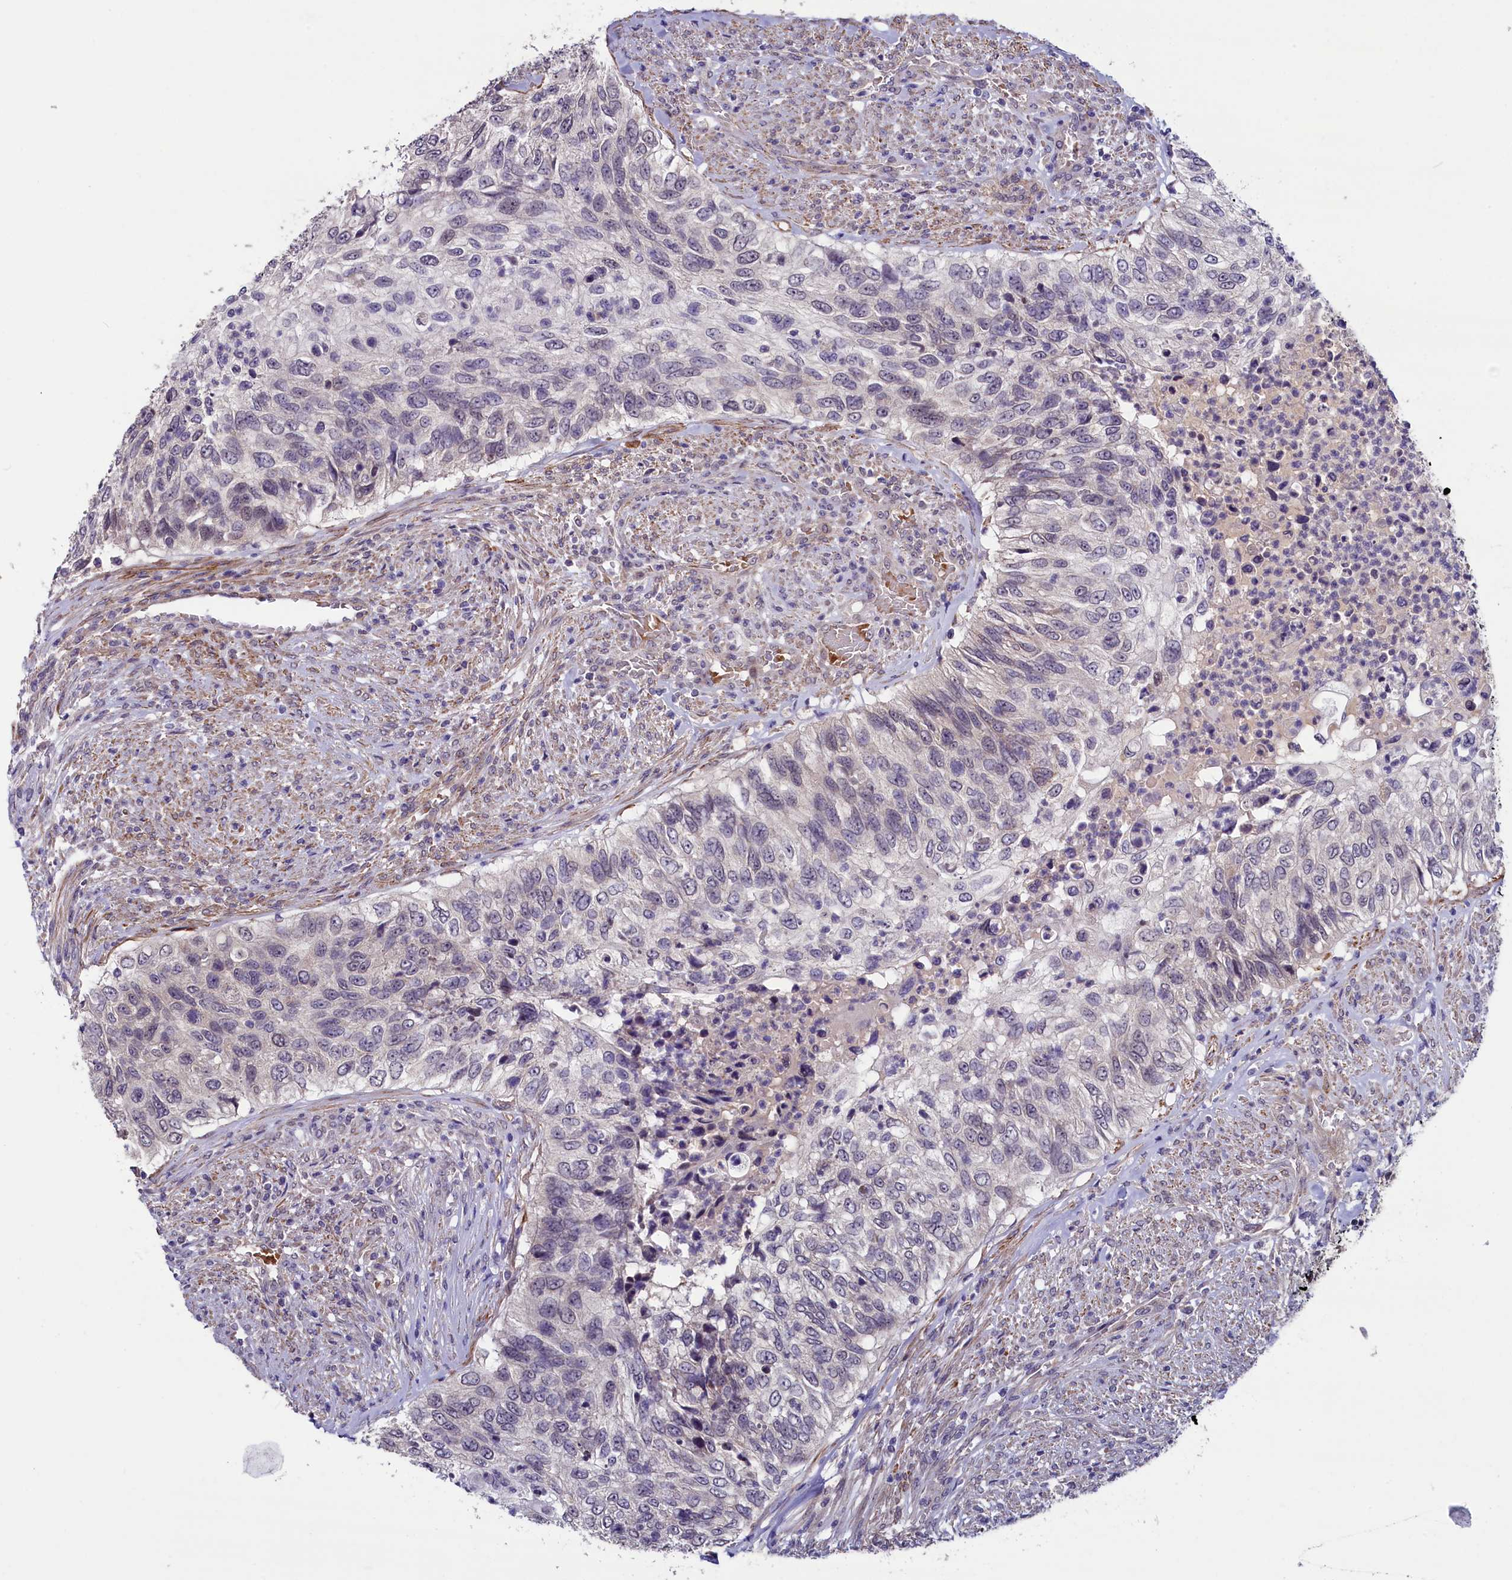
{"staining": {"intensity": "negative", "quantity": "none", "location": "none"}, "tissue": "urothelial cancer", "cell_type": "Tumor cells", "image_type": "cancer", "snomed": [{"axis": "morphology", "description": "Urothelial carcinoma, High grade"}, {"axis": "topography", "description": "Urinary bladder"}], "caption": "Tumor cells show no significant staining in high-grade urothelial carcinoma.", "gene": "SLC39A6", "patient": {"sex": "female", "age": 60}}